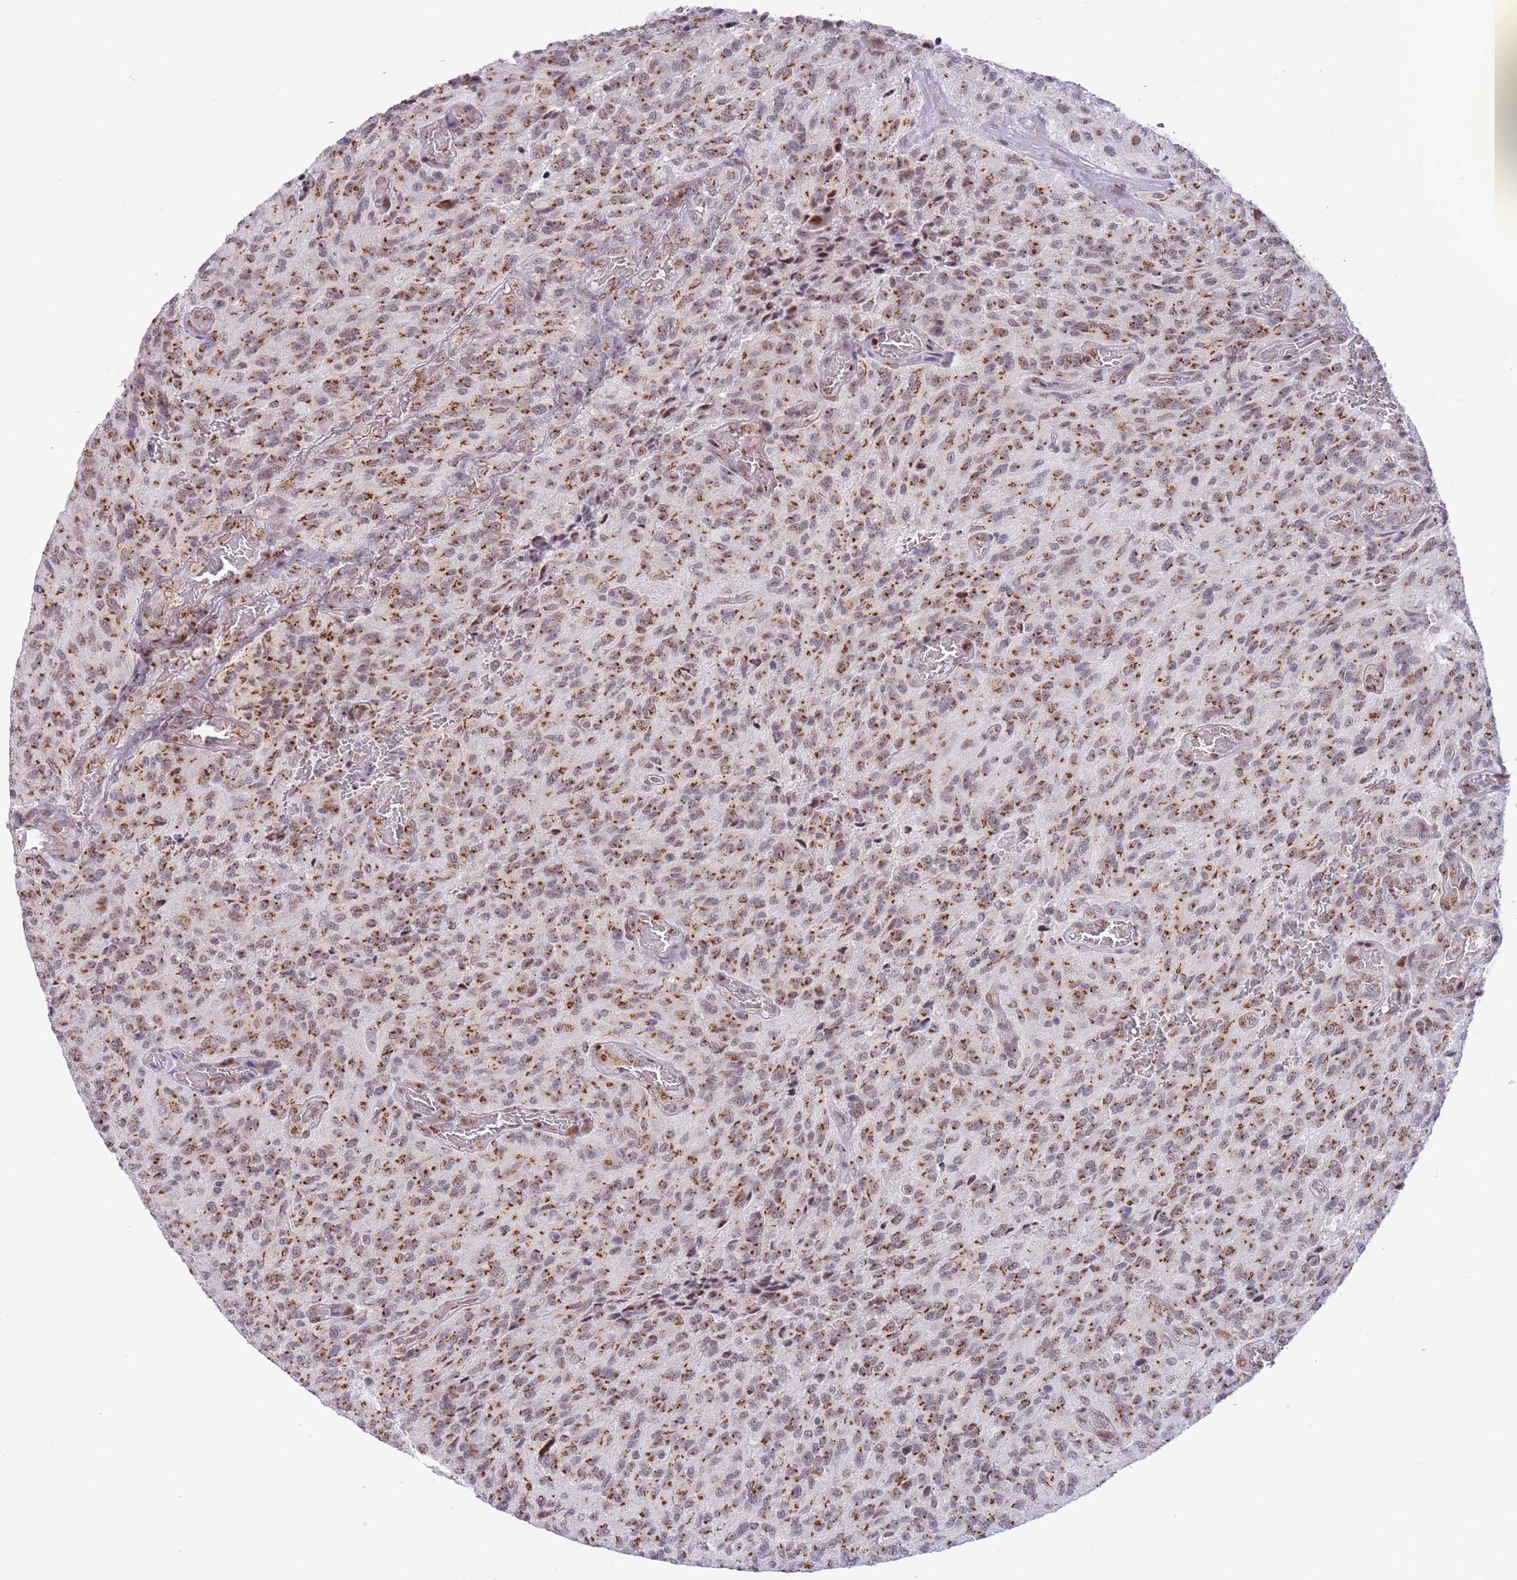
{"staining": {"intensity": "moderate", "quantity": ">75%", "location": "cytoplasmic/membranous,nuclear"}, "tissue": "glioma", "cell_type": "Tumor cells", "image_type": "cancer", "snomed": [{"axis": "morphology", "description": "Normal tissue, NOS"}, {"axis": "morphology", "description": "Glioma, malignant, High grade"}, {"axis": "topography", "description": "Cerebral cortex"}], "caption": "Human malignant high-grade glioma stained with a brown dye exhibits moderate cytoplasmic/membranous and nuclear positive expression in approximately >75% of tumor cells.", "gene": "INO80C", "patient": {"sex": "male", "age": 56}}